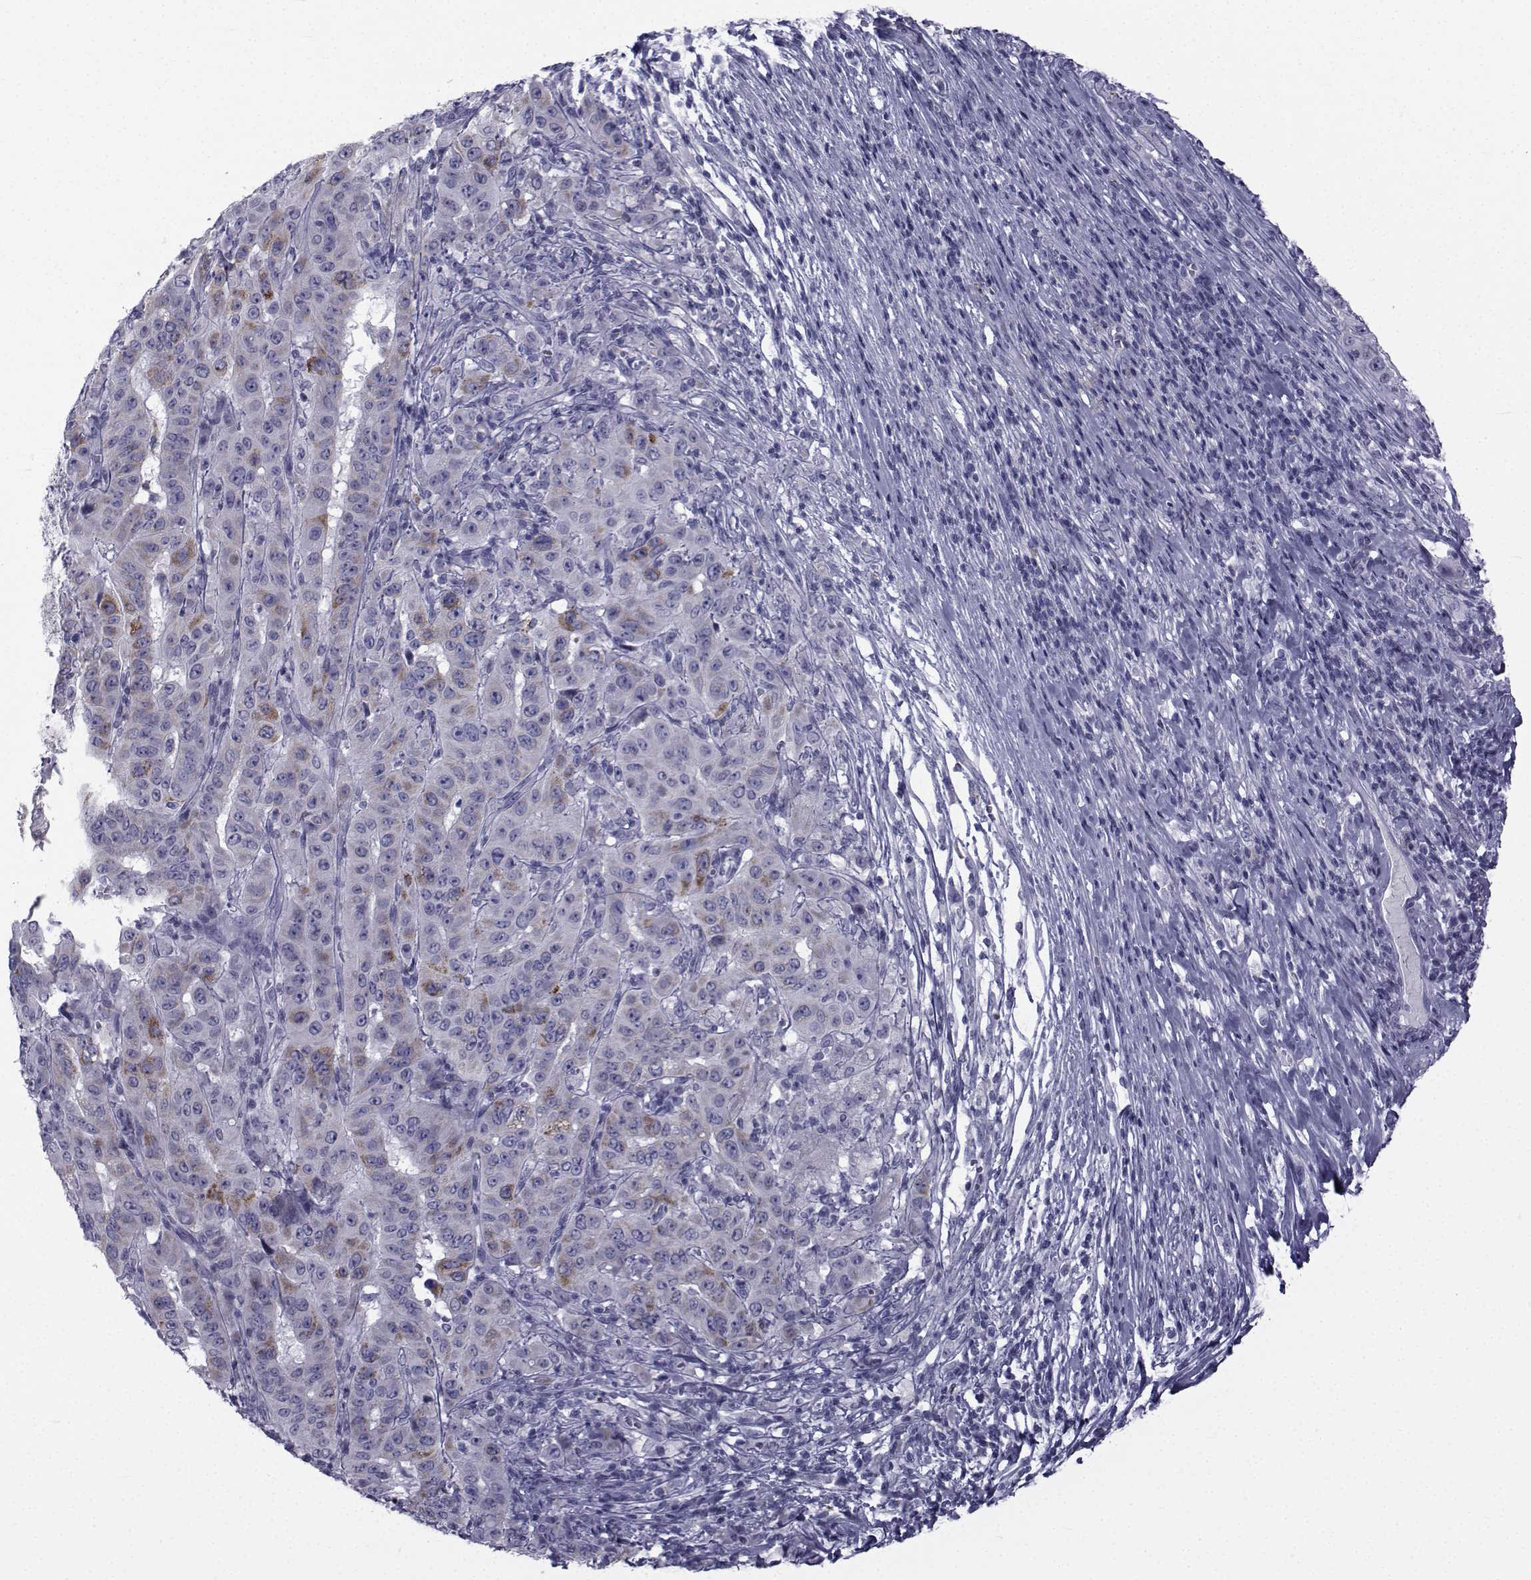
{"staining": {"intensity": "negative", "quantity": "none", "location": "none"}, "tissue": "pancreatic cancer", "cell_type": "Tumor cells", "image_type": "cancer", "snomed": [{"axis": "morphology", "description": "Adenocarcinoma, NOS"}, {"axis": "topography", "description": "Pancreas"}], "caption": "Immunohistochemistry (IHC) histopathology image of neoplastic tissue: human pancreatic cancer stained with DAB shows no significant protein staining in tumor cells.", "gene": "FDXR", "patient": {"sex": "male", "age": 63}}